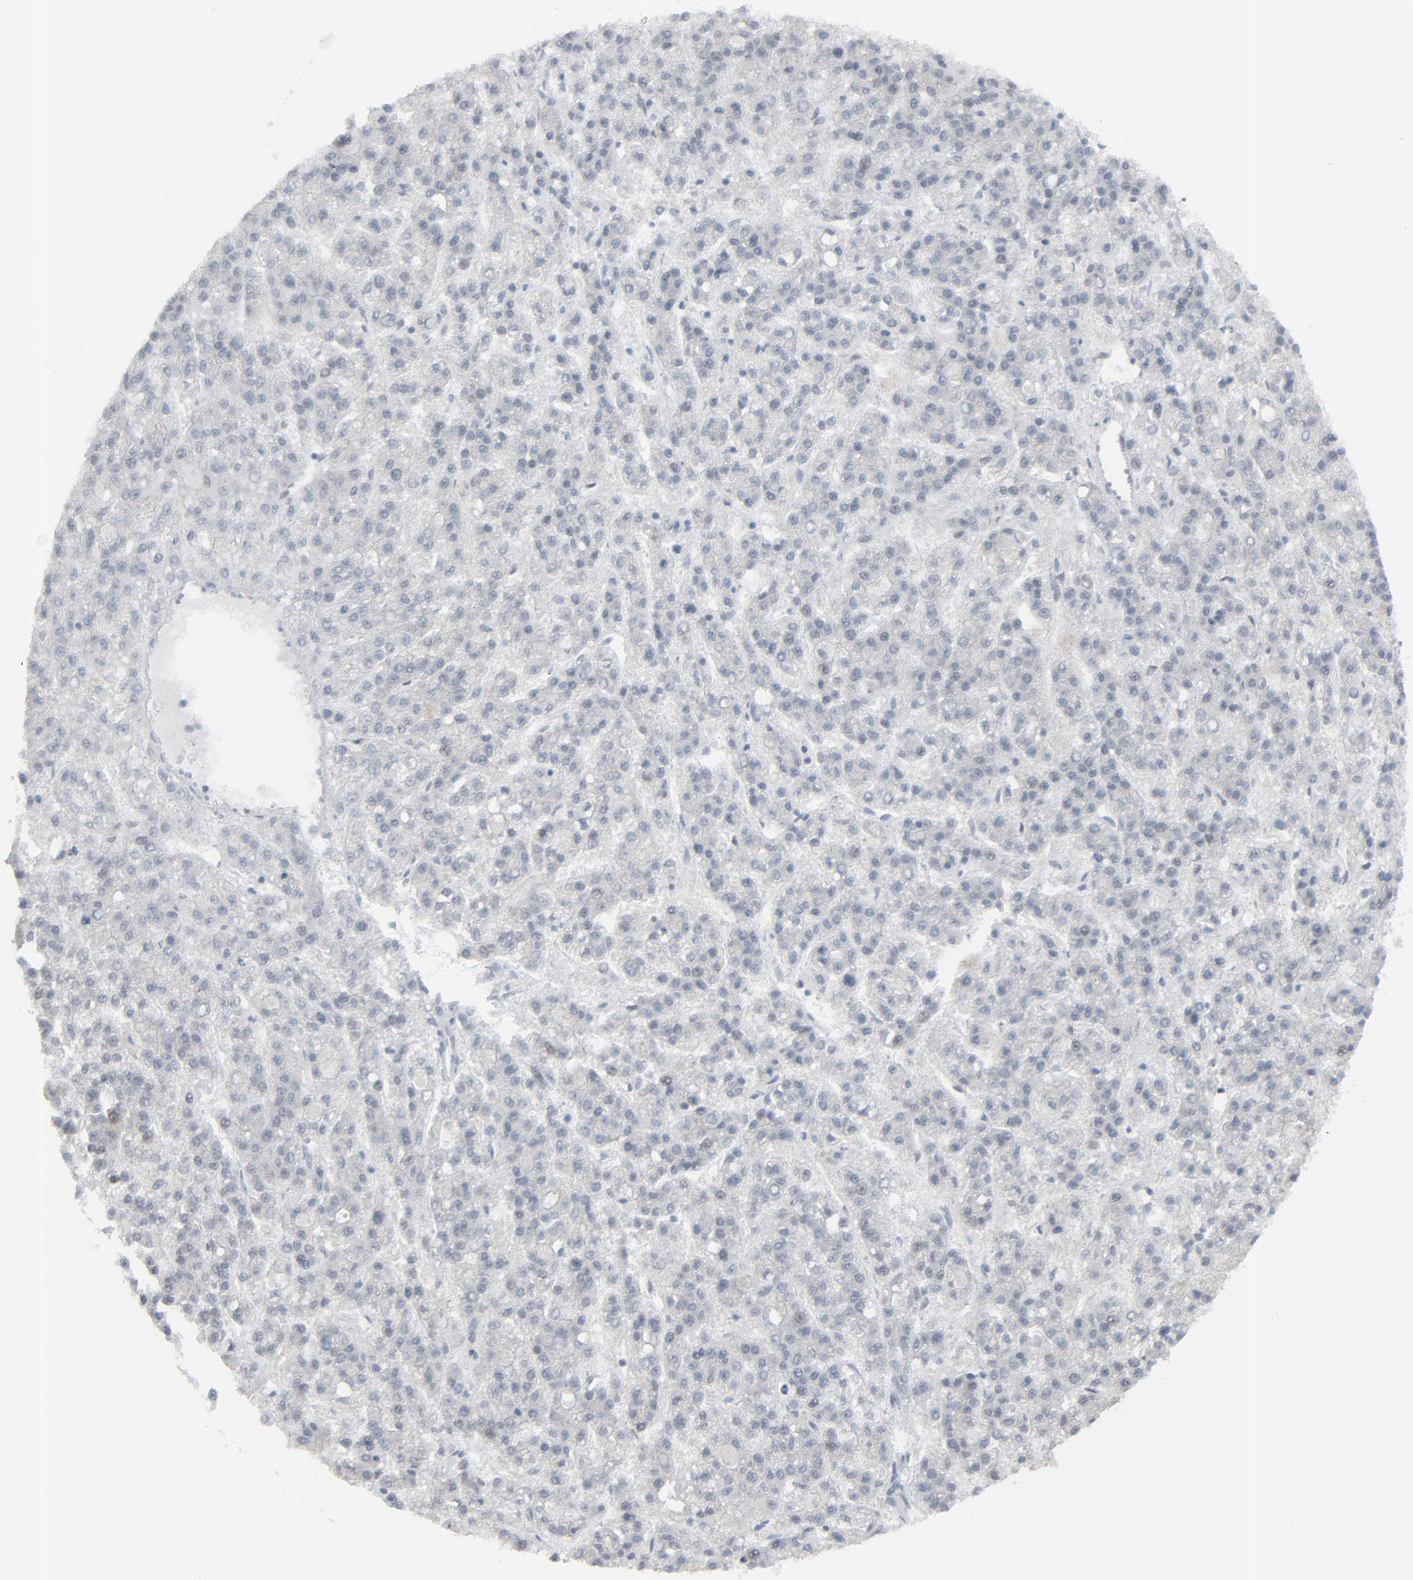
{"staining": {"intensity": "negative", "quantity": "none", "location": "none"}, "tissue": "liver cancer", "cell_type": "Tumor cells", "image_type": "cancer", "snomed": [{"axis": "morphology", "description": "Carcinoma, Hepatocellular, NOS"}, {"axis": "topography", "description": "Liver"}], "caption": "This is an immunohistochemistry (IHC) photomicrograph of human liver hepatocellular carcinoma. There is no positivity in tumor cells.", "gene": "FBXO28", "patient": {"sex": "male", "age": 70}}